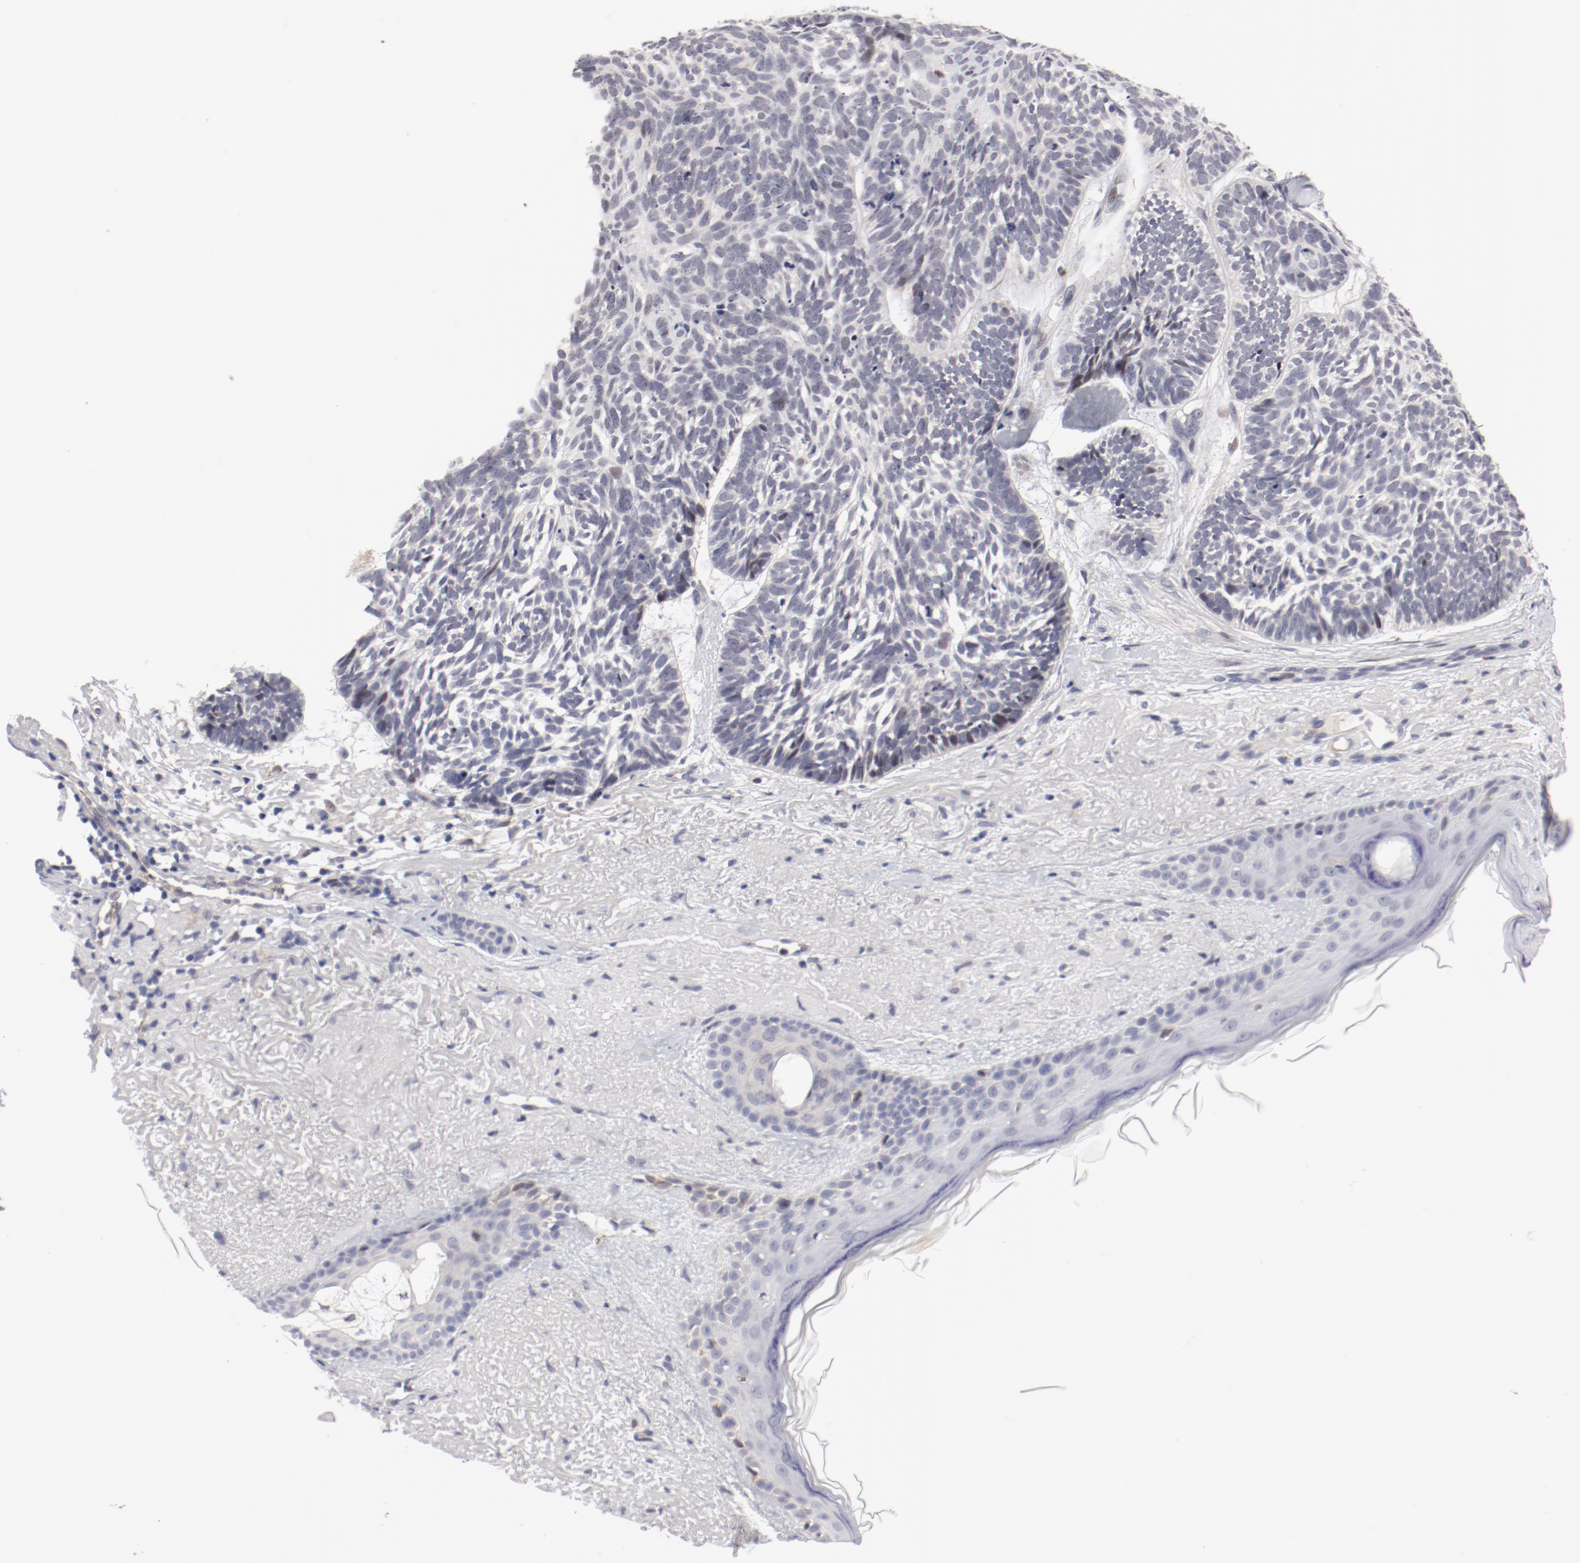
{"staining": {"intensity": "negative", "quantity": "none", "location": "none"}, "tissue": "skin cancer", "cell_type": "Tumor cells", "image_type": "cancer", "snomed": [{"axis": "morphology", "description": "Basal cell carcinoma"}, {"axis": "topography", "description": "Skin"}], "caption": "Immunohistochemistry histopathology image of human skin basal cell carcinoma stained for a protein (brown), which demonstrates no staining in tumor cells. (DAB immunohistochemistry (IHC) visualized using brightfield microscopy, high magnification).", "gene": "FSCB", "patient": {"sex": "female", "age": 87}}